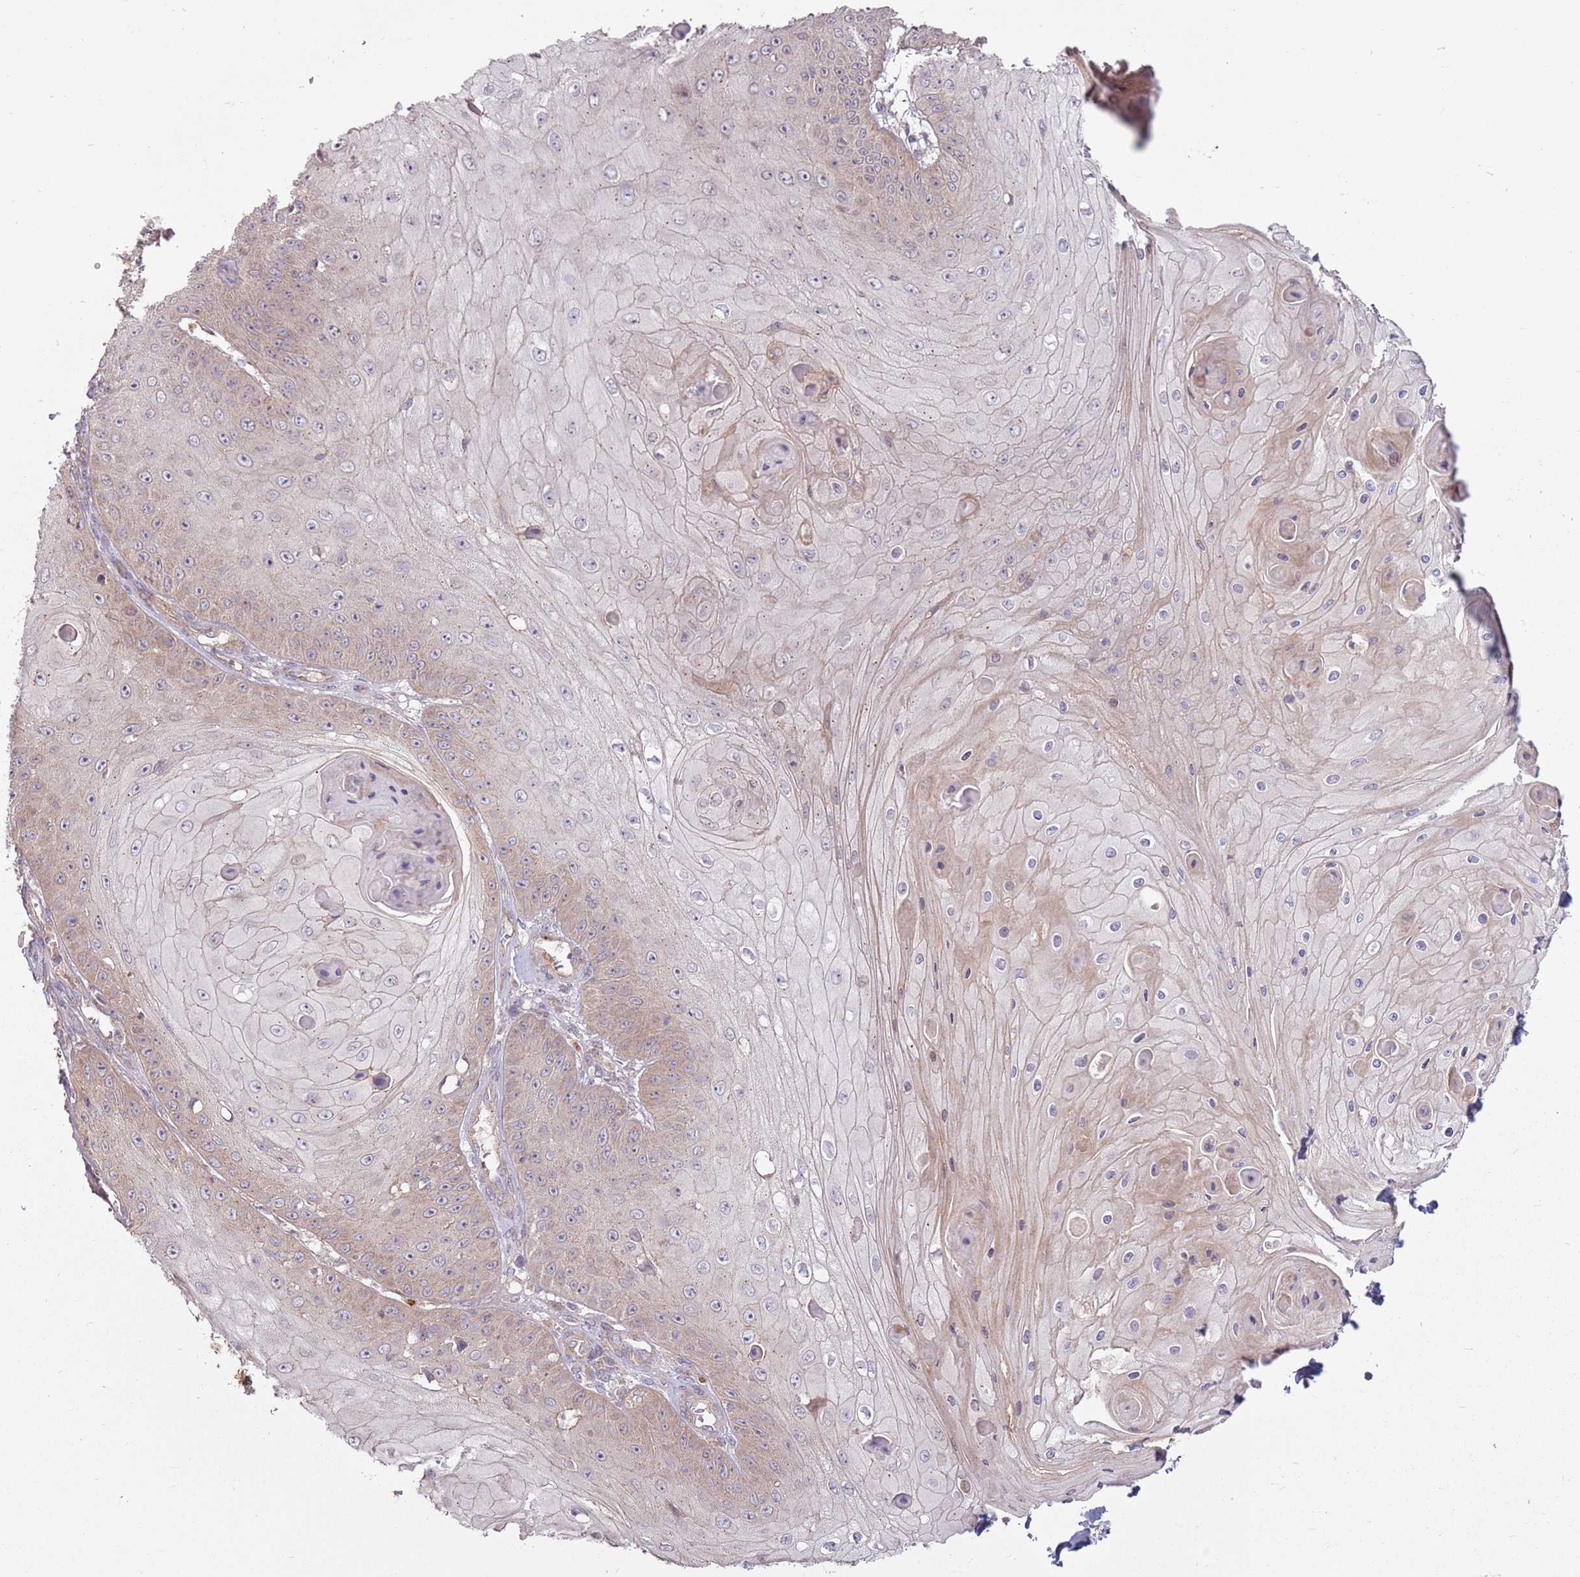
{"staining": {"intensity": "weak", "quantity": "25%-75%", "location": "cytoplasmic/membranous"}, "tissue": "skin cancer", "cell_type": "Tumor cells", "image_type": "cancer", "snomed": [{"axis": "morphology", "description": "Squamous cell carcinoma, NOS"}, {"axis": "topography", "description": "Skin"}], "caption": "DAB immunohistochemical staining of skin cancer (squamous cell carcinoma) reveals weak cytoplasmic/membranous protein expression in approximately 25%-75% of tumor cells.", "gene": "SPATA31D1", "patient": {"sex": "male", "age": 70}}